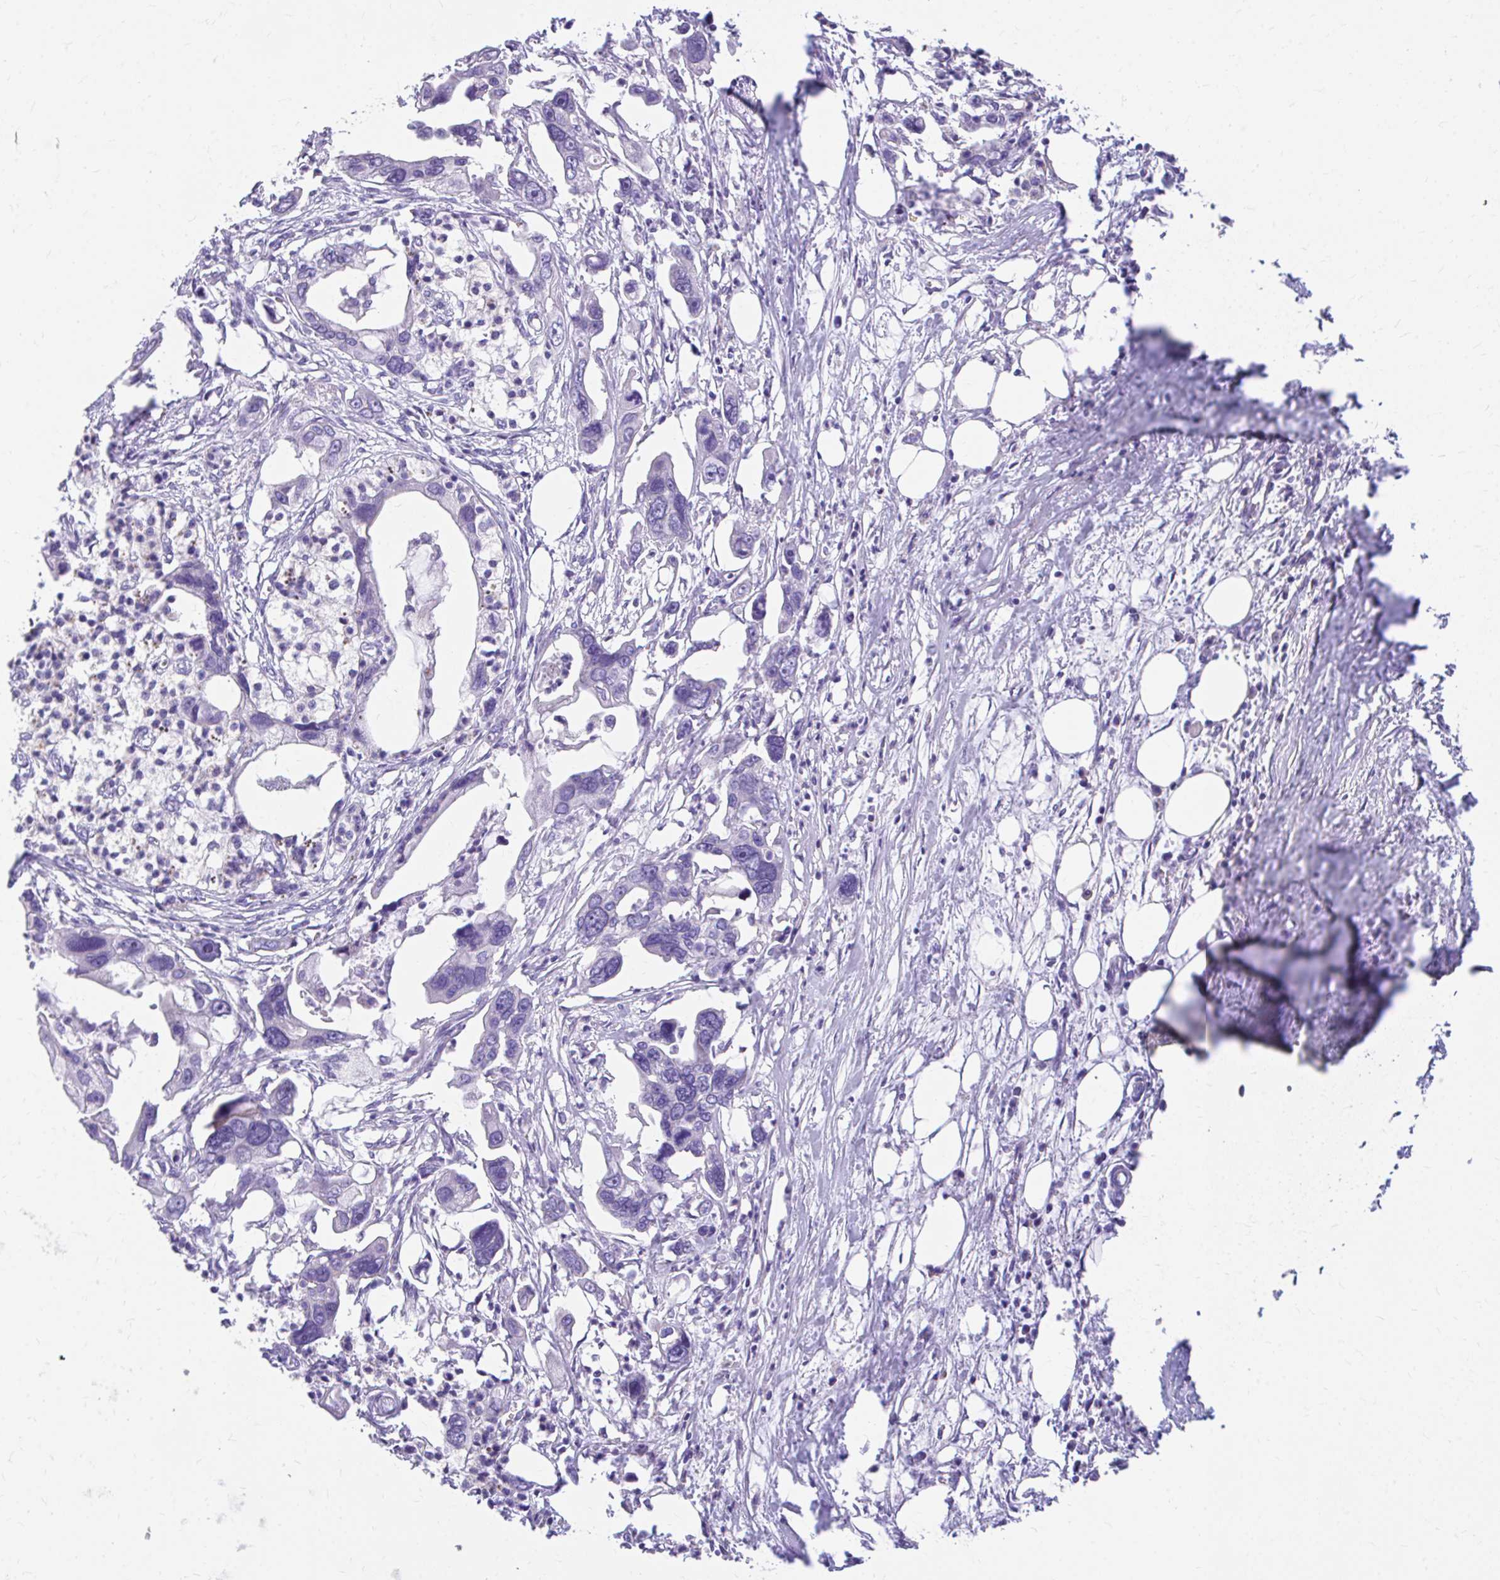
{"staining": {"intensity": "negative", "quantity": "none", "location": "none"}, "tissue": "pancreatic cancer", "cell_type": "Tumor cells", "image_type": "cancer", "snomed": [{"axis": "morphology", "description": "Adenocarcinoma, NOS"}, {"axis": "topography", "description": "Pancreas"}], "caption": "IHC image of pancreatic cancer stained for a protein (brown), which demonstrates no staining in tumor cells.", "gene": "CFH", "patient": {"sex": "female", "age": 83}}